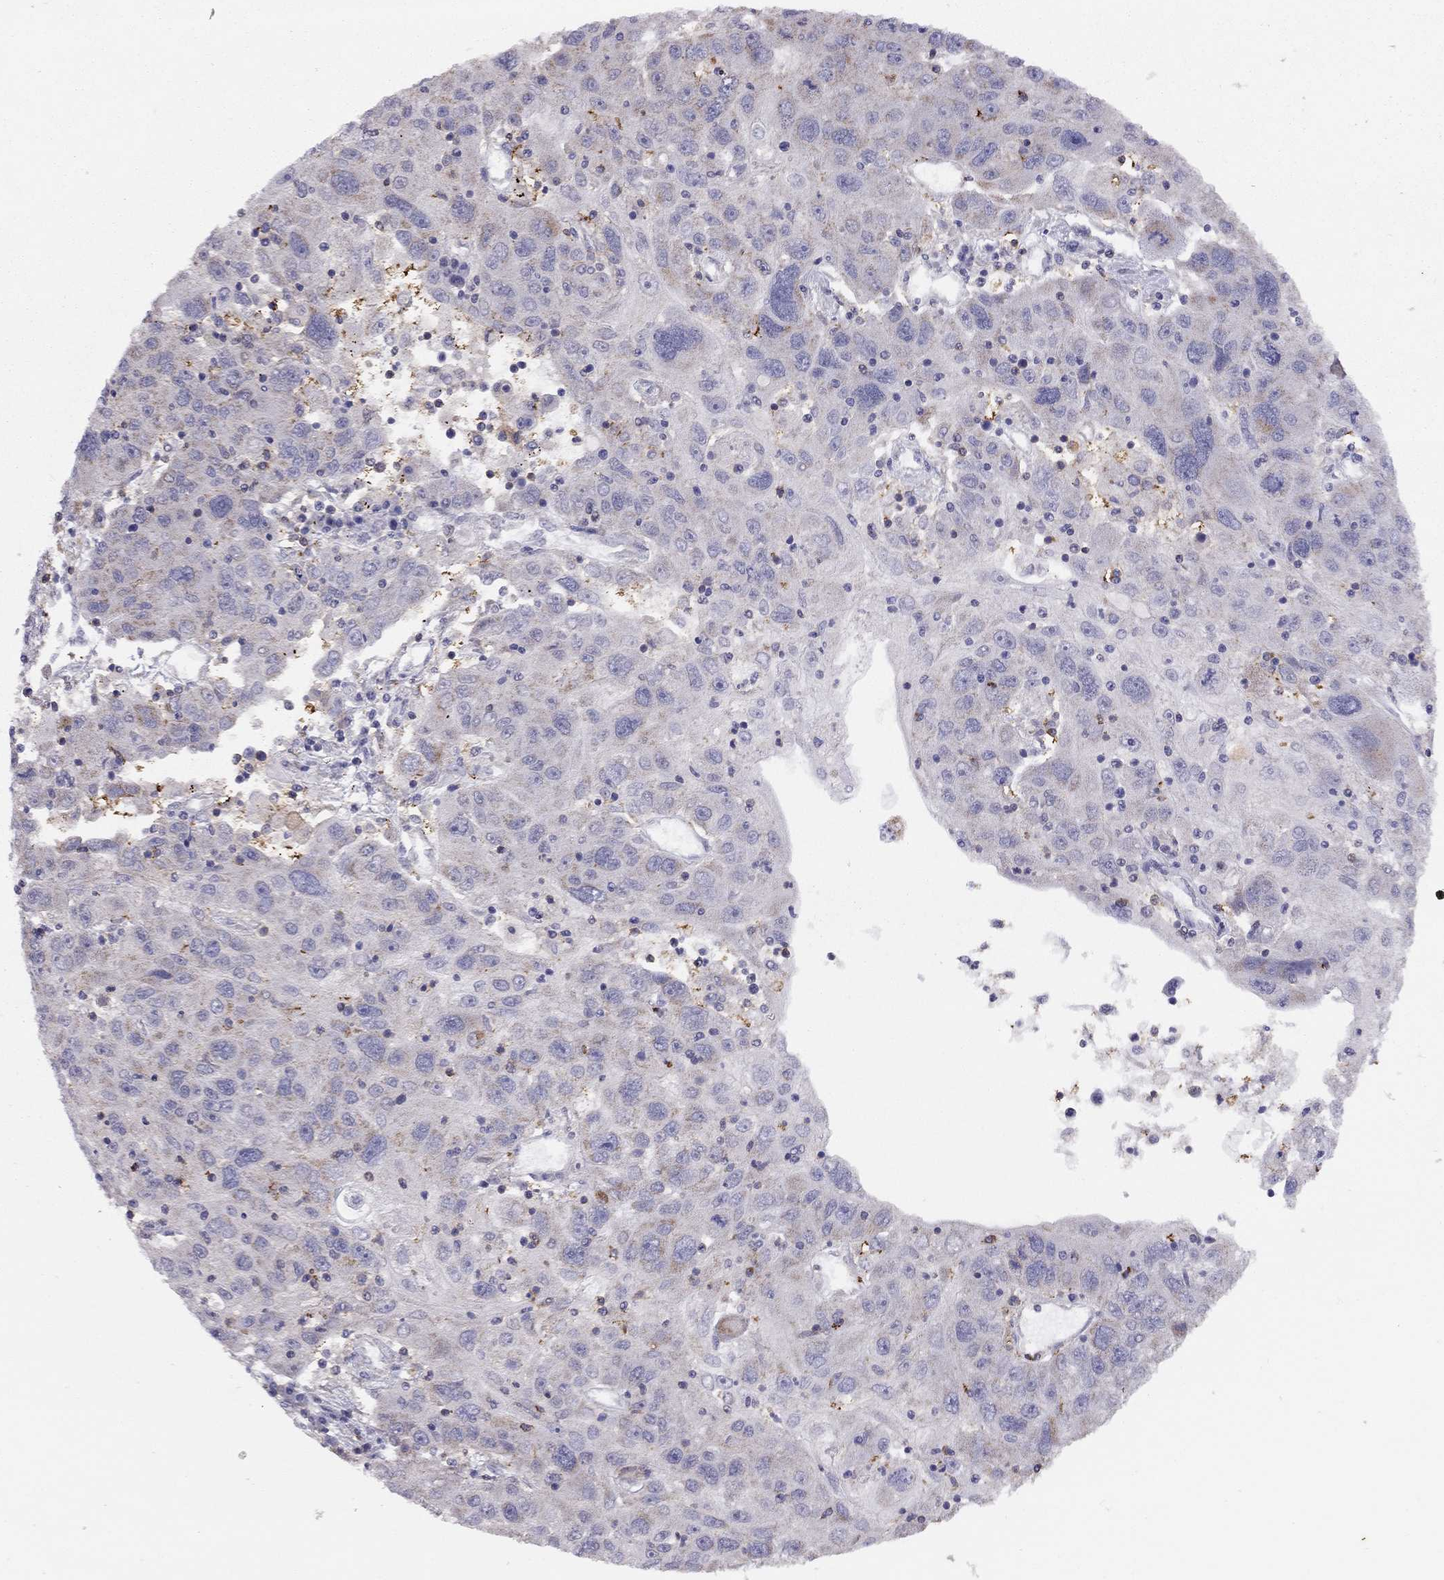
{"staining": {"intensity": "weak", "quantity": "<25%", "location": "cytoplasmic/membranous"}, "tissue": "stomach cancer", "cell_type": "Tumor cells", "image_type": "cancer", "snomed": [{"axis": "morphology", "description": "Adenocarcinoma, NOS"}, {"axis": "topography", "description": "Stomach"}], "caption": "An image of human stomach cancer (adenocarcinoma) is negative for staining in tumor cells. The staining was performed using DAB (3,3'-diaminobenzidine) to visualize the protein expression in brown, while the nuclei were stained in blue with hematoxylin (Magnification: 20x).", "gene": "CITED1", "patient": {"sex": "male", "age": 56}}